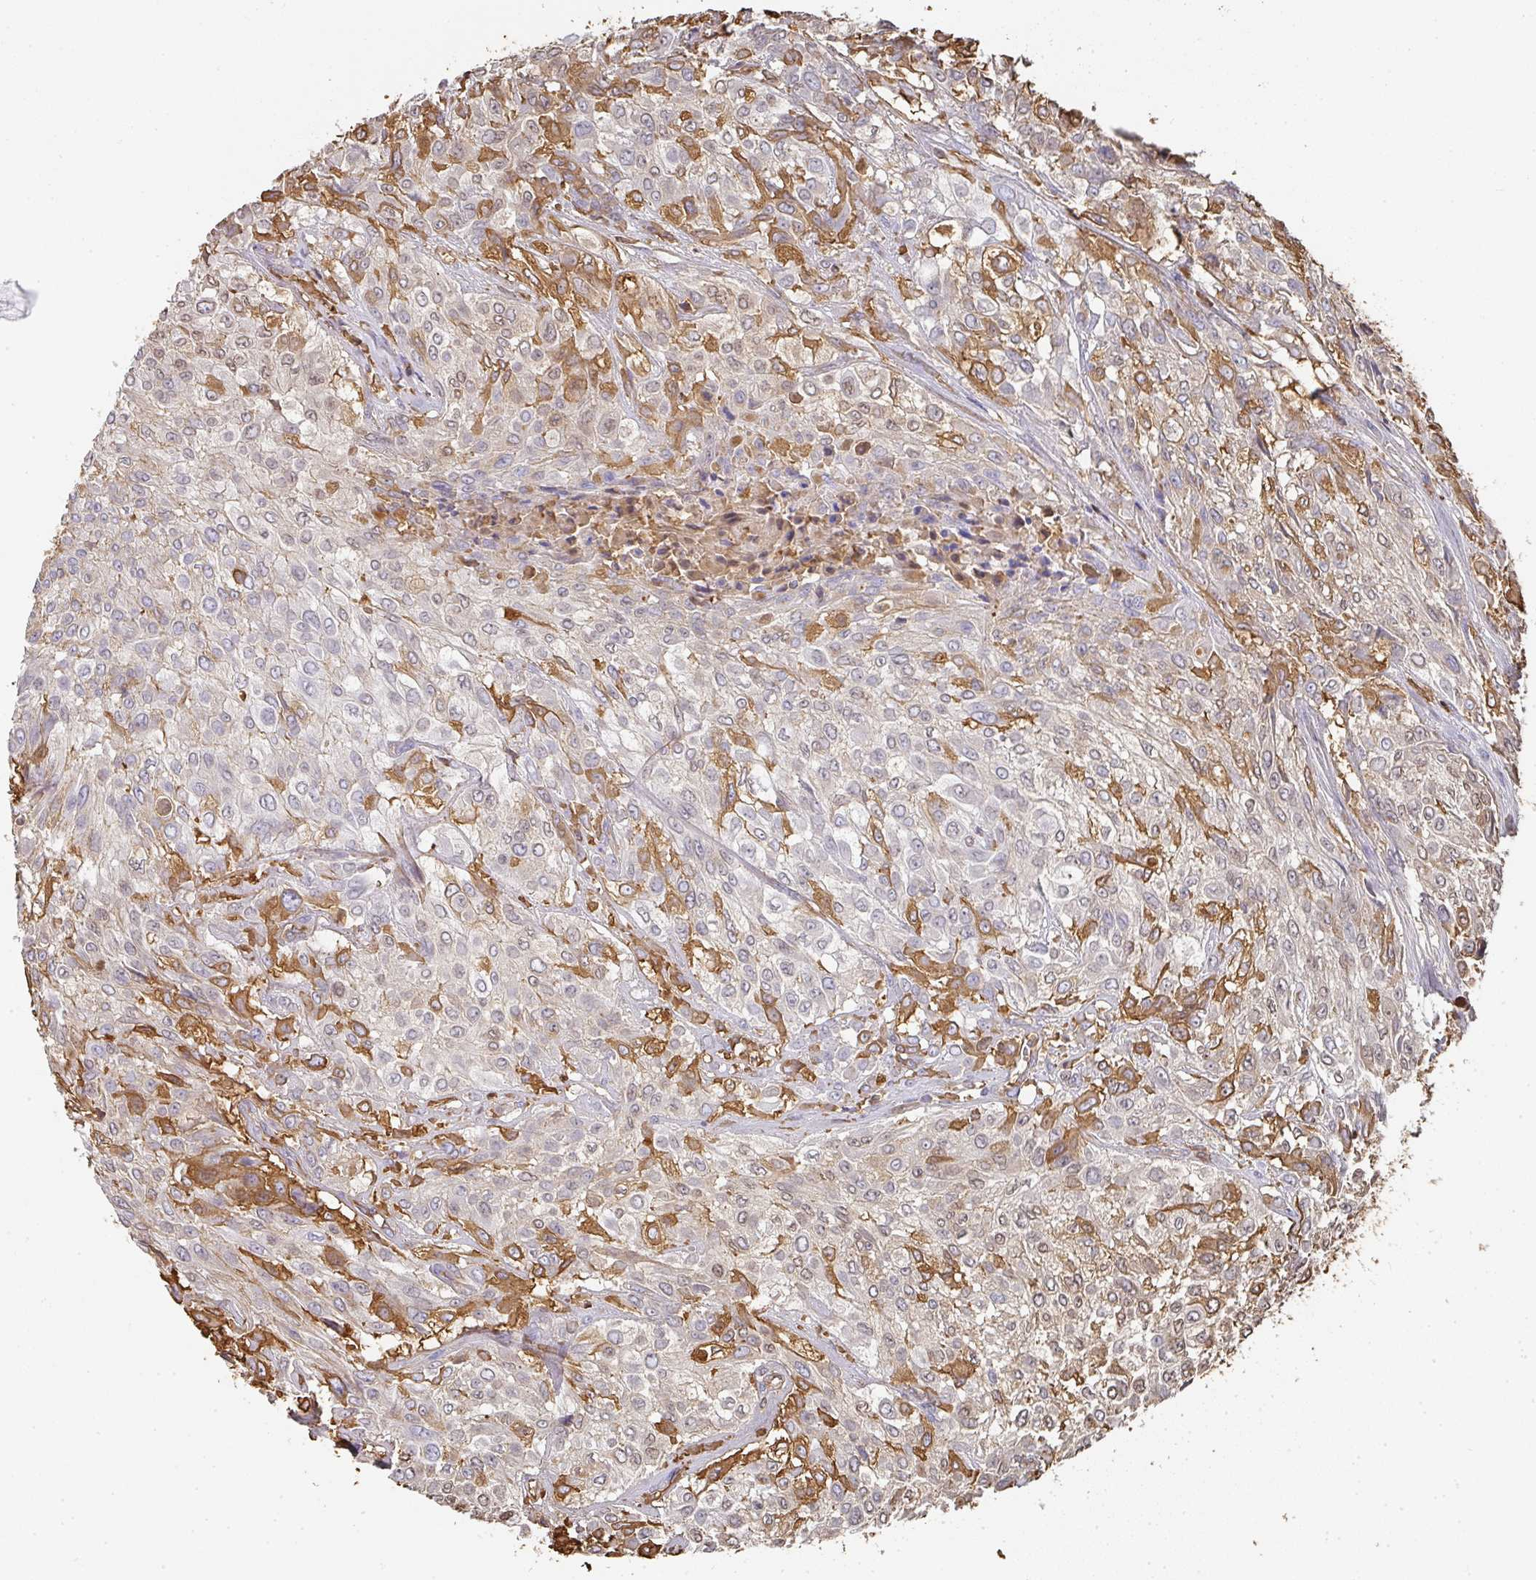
{"staining": {"intensity": "strong", "quantity": "<25%", "location": "cytoplasmic/membranous"}, "tissue": "urothelial cancer", "cell_type": "Tumor cells", "image_type": "cancer", "snomed": [{"axis": "morphology", "description": "Urothelial carcinoma, High grade"}, {"axis": "topography", "description": "Urinary bladder"}], "caption": "Immunohistochemistry micrograph of neoplastic tissue: human urothelial carcinoma (high-grade) stained using immunohistochemistry (IHC) demonstrates medium levels of strong protein expression localized specifically in the cytoplasmic/membranous of tumor cells, appearing as a cytoplasmic/membranous brown color.", "gene": "ALB", "patient": {"sex": "male", "age": 57}}